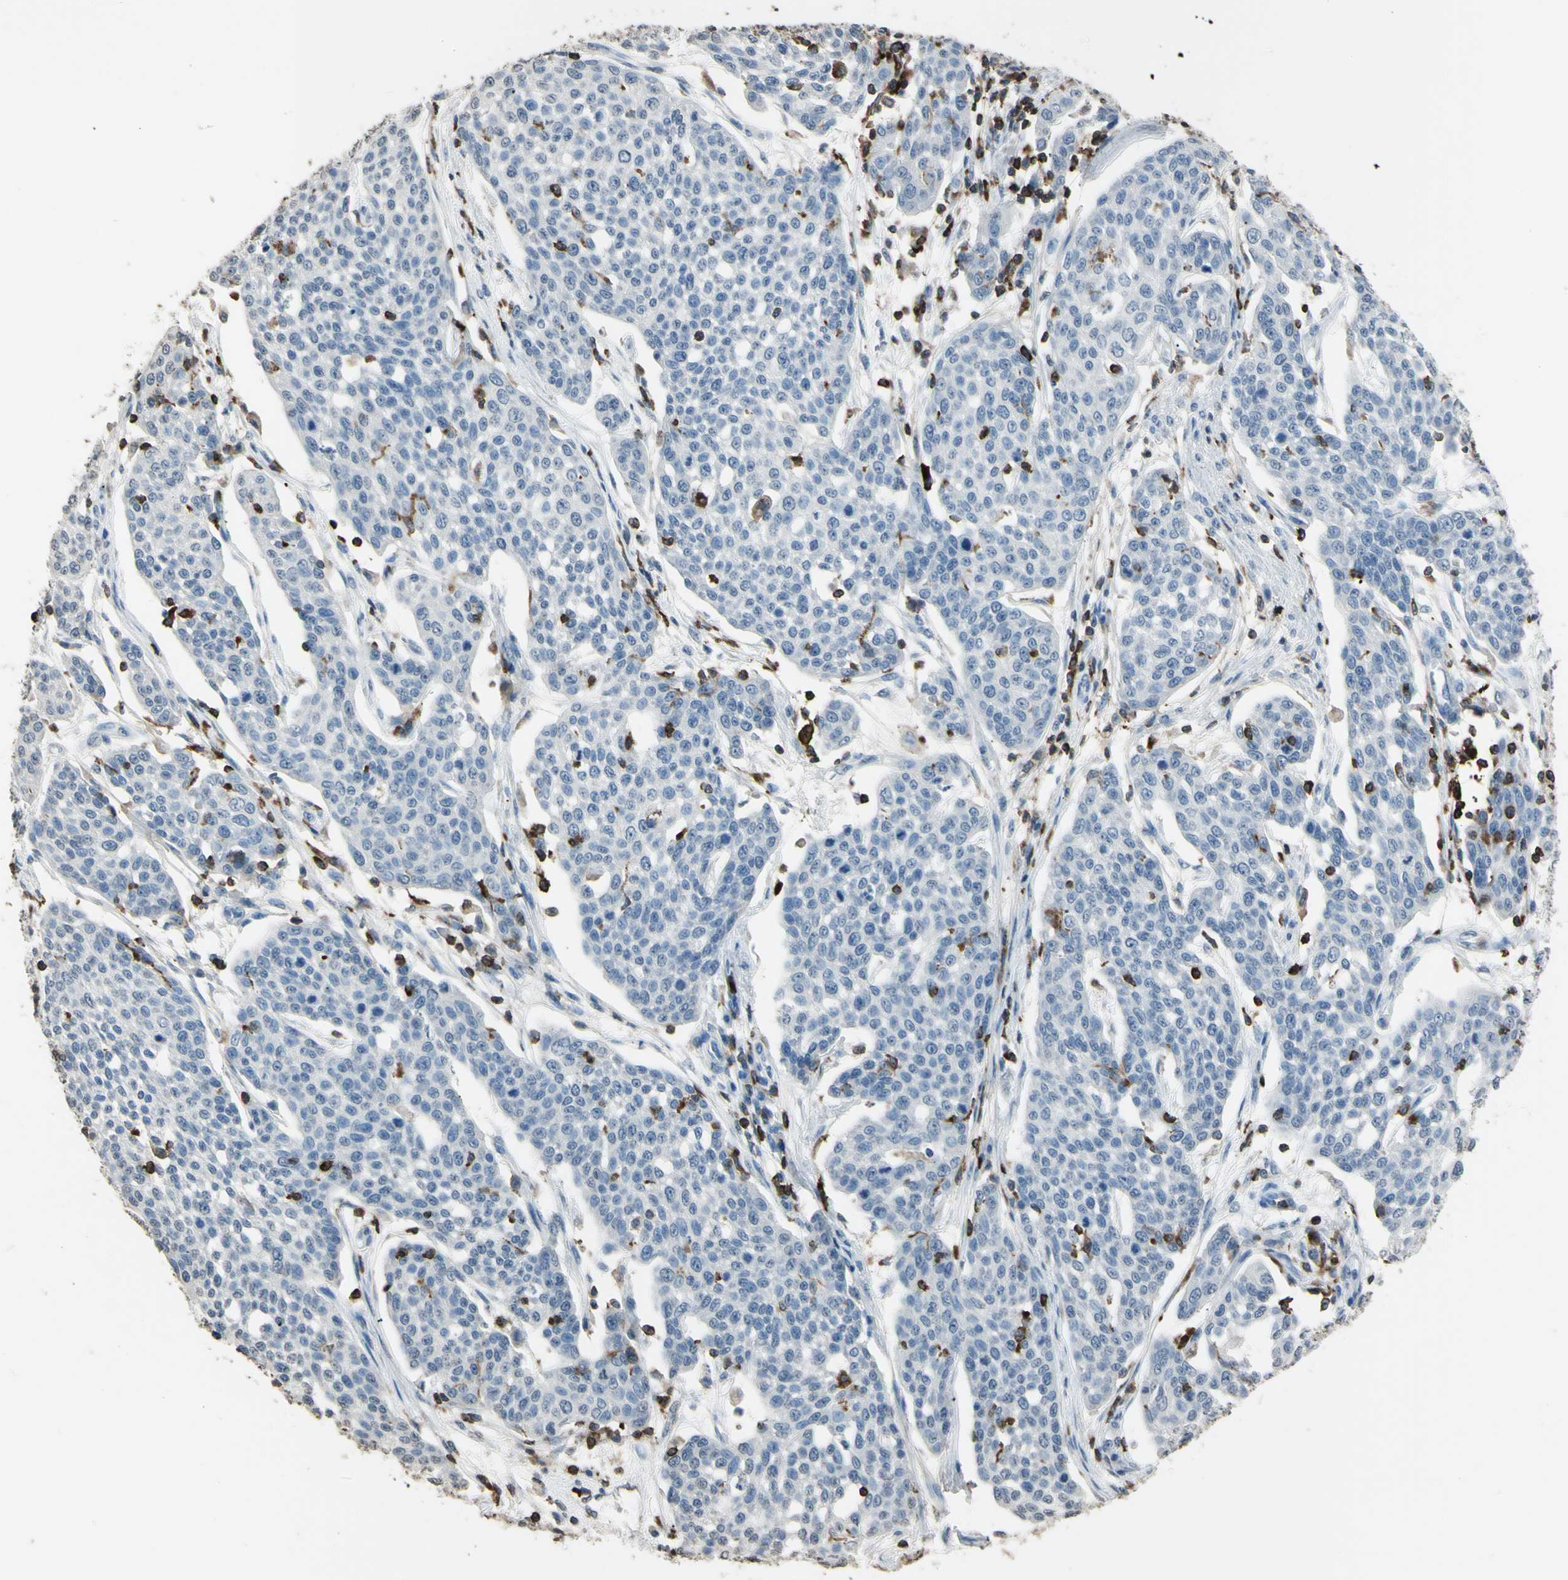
{"staining": {"intensity": "negative", "quantity": "none", "location": "none"}, "tissue": "cervical cancer", "cell_type": "Tumor cells", "image_type": "cancer", "snomed": [{"axis": "morphology", "description": "Squamous cell carcinoma, NOS"}, {"axis": "topography", "description": "Cervix"}], "caption": "DAB (3,3'-diaminobenzidine) immunohistochemical staining of human cervical cancer shows no significant positivity in tumor cells. (Brightfield microscopy of DAB (3,3'-diaminobenzidine) immunohistochemistry at high magnification).", "gene": "PSTPIP1", "patient": {"sex": "female", "age": 34}}